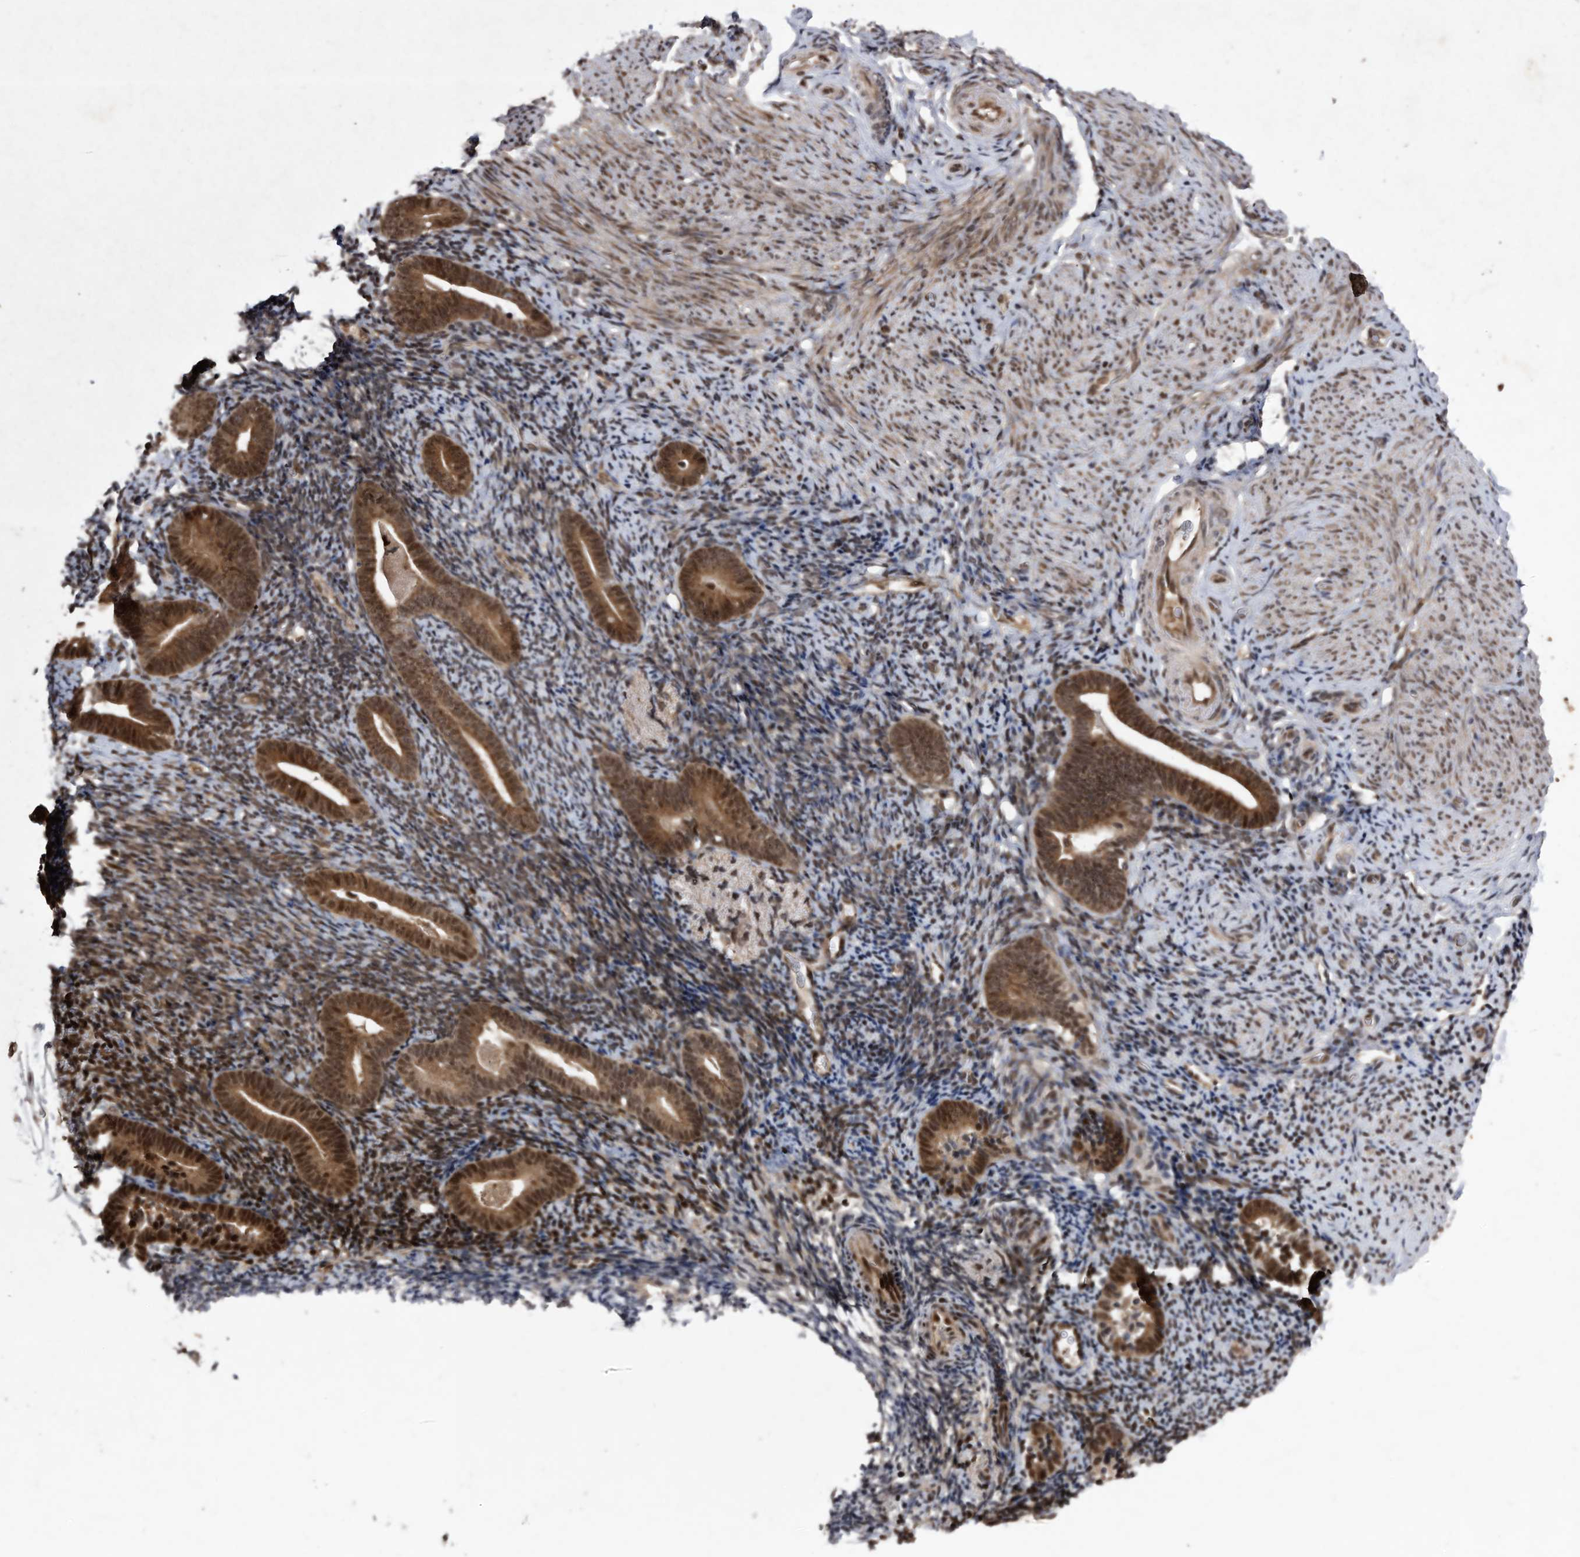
{"staining": {"intensity": "moderate", "quantity": ">75%", "location": "nuclear"}, "tissue": "endometrium", "cell_type": "Cells in endometrial stroma", "image_type": "normal", "snomed": [{"axis": "morphology", "description": "Normal tissue, NOS"}, {"axis": "topography", "description": "Endometrium"}], "caption": "Immunohistochemical staining of benign human endometrium exhibits >75% levels of moderate nuclear protein staining in about >75% of cells in endometrial stroma.", "gene": "RAD23B", "patient": {"sex": "female", "age": 51}}